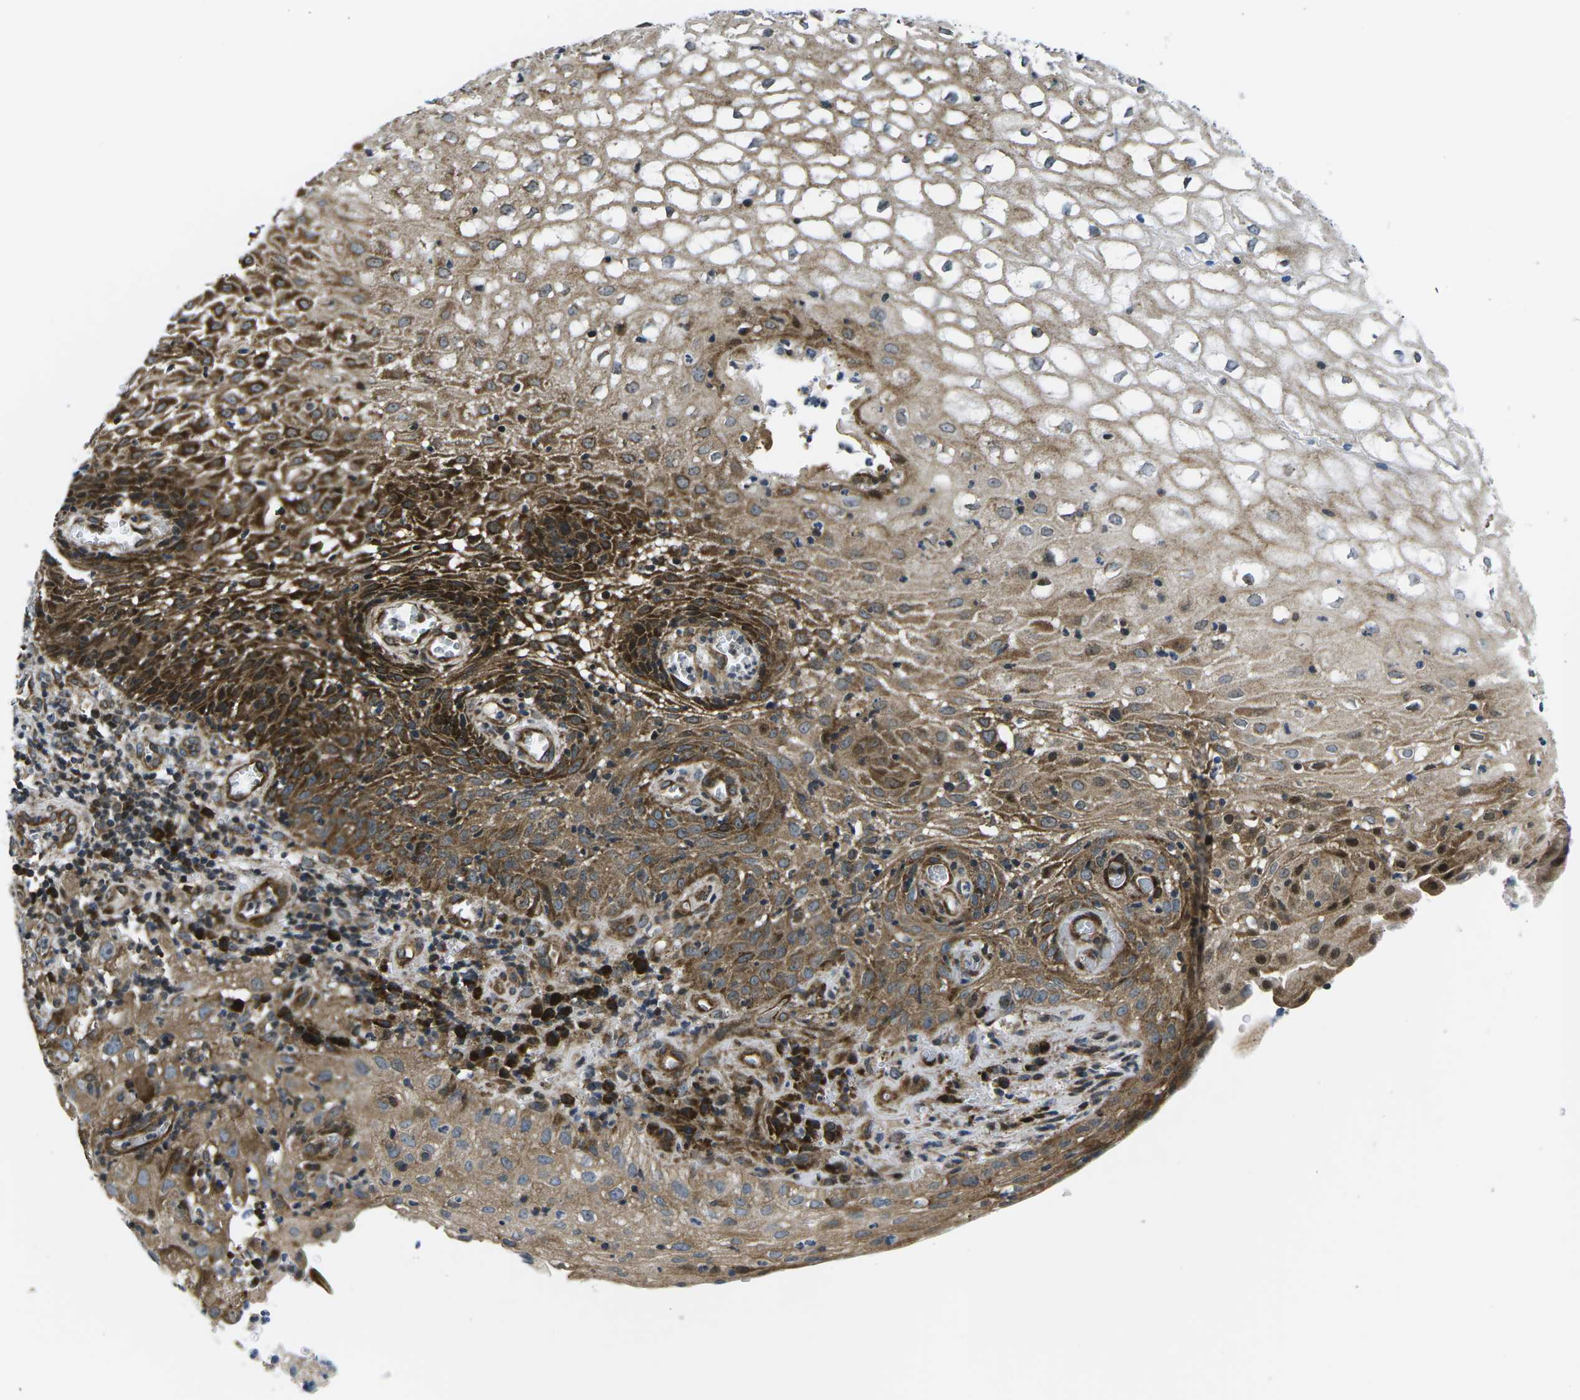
{"staining": {"intensity": "strong", "quantity": ">75%", "location": "cytoplasmic/membranous"}, "tissue": "cervical cancer", "cell_type": "Tumor cells", "image_type": "cancer", "snomed": [{"axis": "morphology", "description": "Squamous cell carcinoma, NOS"}, {"axis": "topography", "description": "Cervix"}], "caption": "IHC of cervical cancer exhibits high levels of strong cytoplasmic/membranous expression in about >75% of tumor cells.", "gene": "EIF4E", "patient": {"sex": "female", "age": 32}}